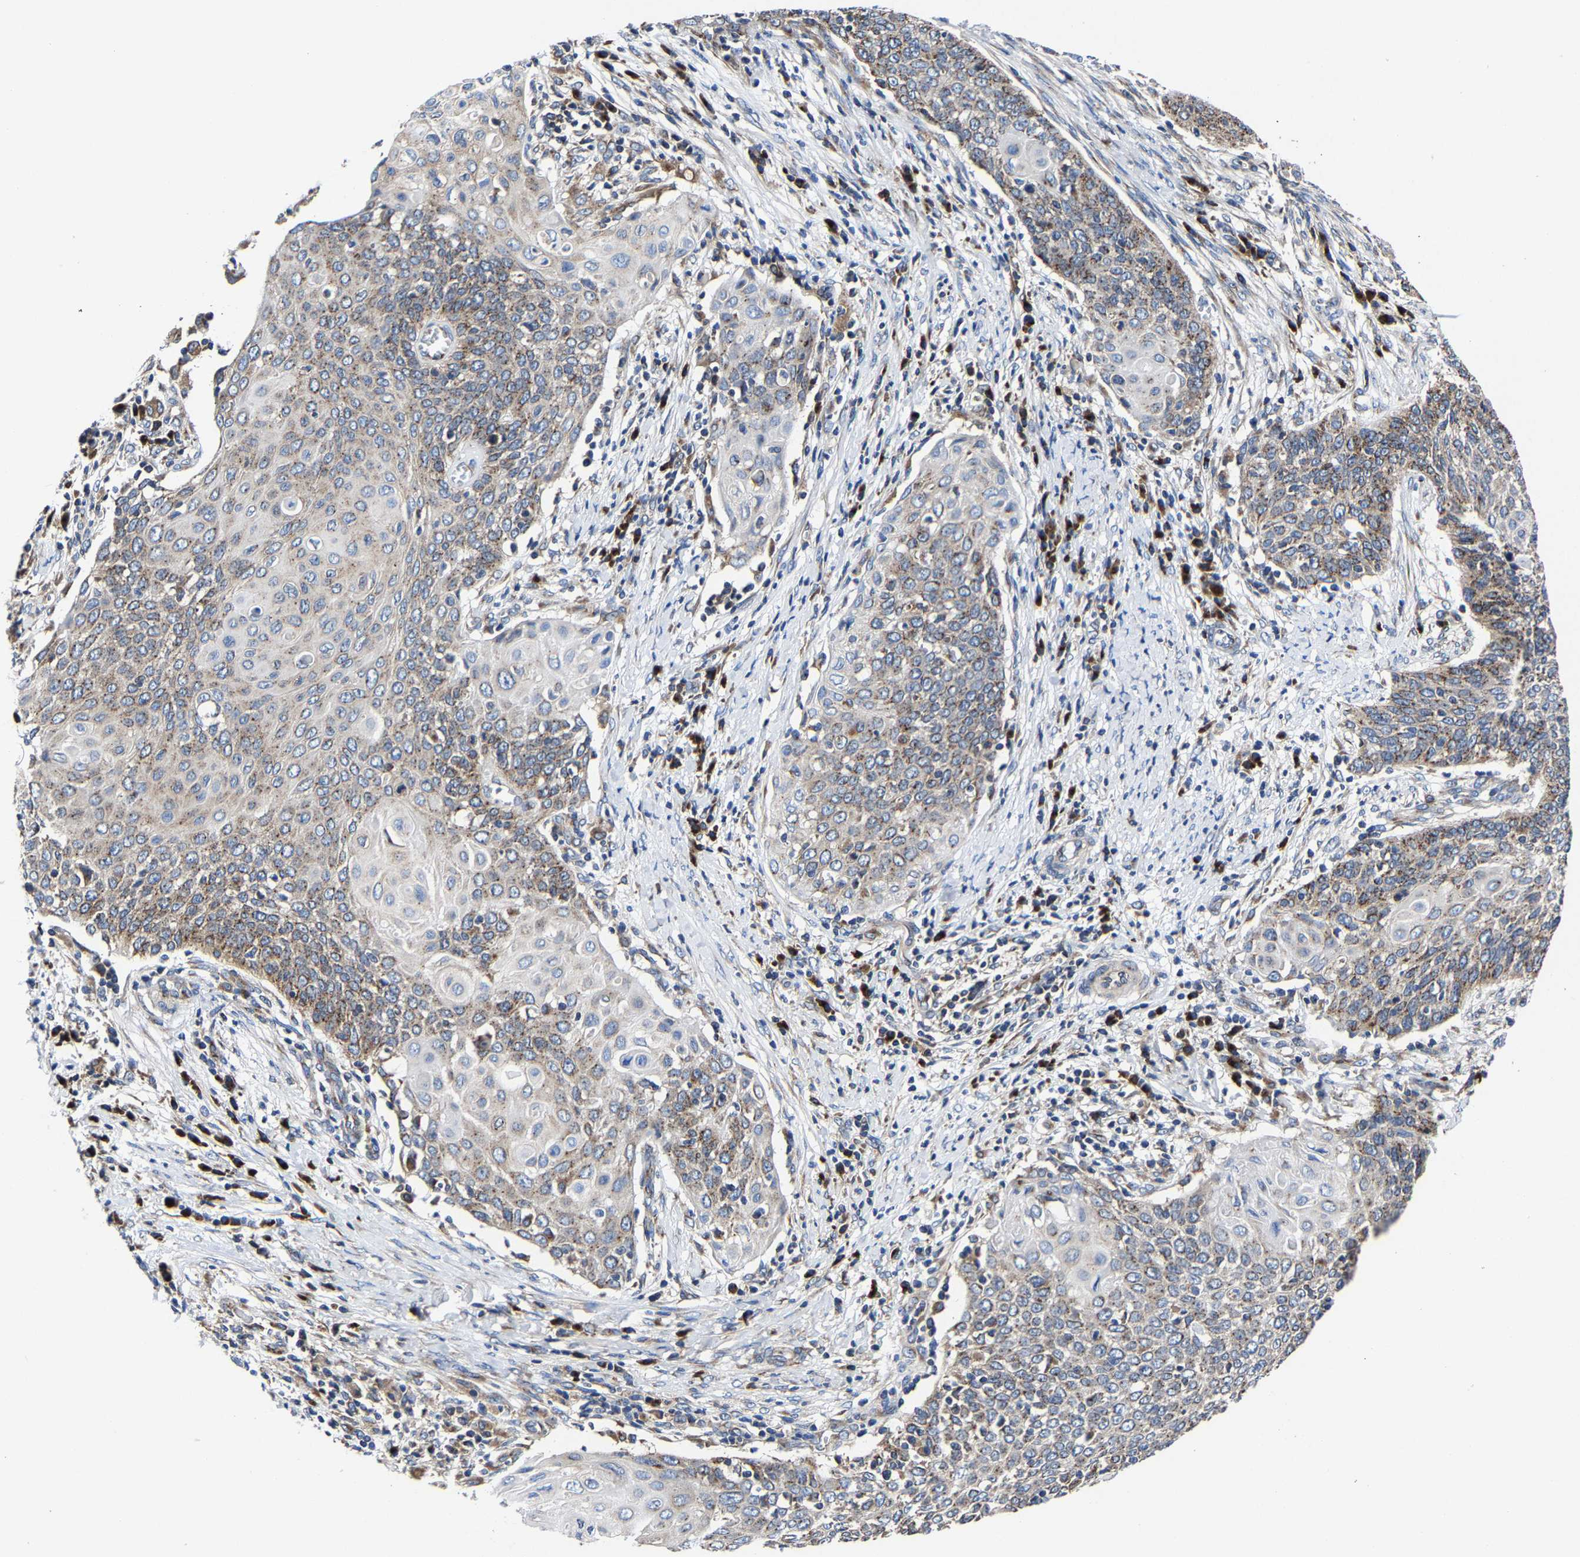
{"staining": {"intensity": "moderate", "quantity": "<25%", "location": "cytoplasmic/membranous"}, "tissue": "cervical cancer", "cell_type": "Tumor cells", "image_type": "cancer", "snomed": [{"axis": "morphology", "description": "Squamous cell carcinoma, NOS"}, {"axis": "topography", "description": "Cervix"}], "caption": "Immunohistochemical staining of cervical cancer (squamous cell carcinoma) exhibits moderate cytoplasmic/membranous protein positivity in about <25% of tumor cells.", "gene": "EBAG9", "patient": {"sex": "female", "age": 39}}